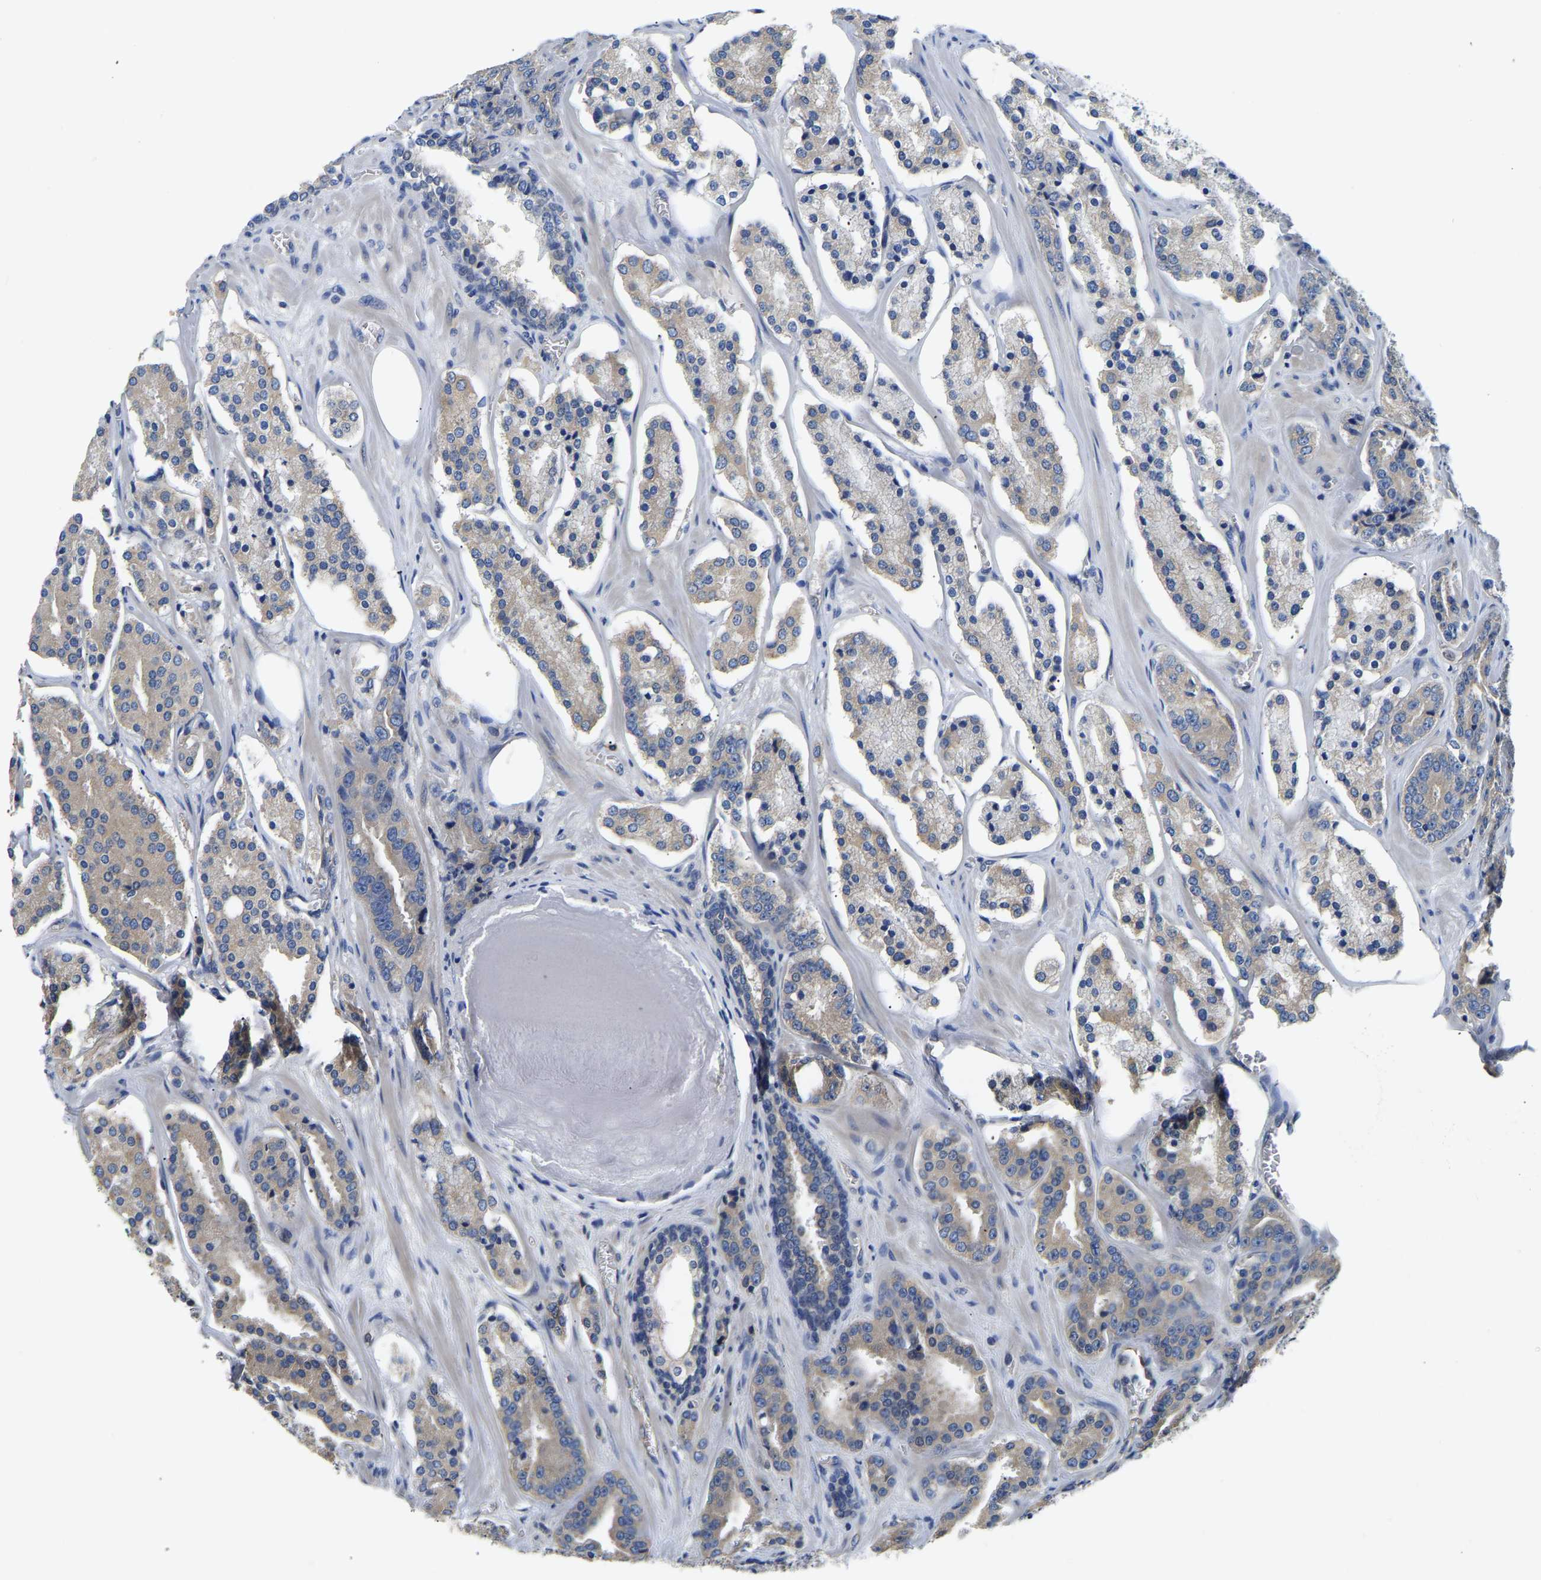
{"staining": {"intensity": "weak", "quantity": ">75%", "location": "cytoplasmic/membranous"}, "tissue": "prostate cancer", "cell_type": "Tumor cells", "image_type": "cancer", "snomed": [{"axis": "morphology", "description": "Adenocarcinoma, High grade"}, {"axis": "topography", "description": "Prostate"}], "caption": "Weak cytoplasmic/membranous positivity for a protein is identified in about >75% of tumor cells of prostate adenocarcinoma (high-grade) using IHC.", "gene": "CSDE1", "patient": {"sex": "male", "age": 60}}